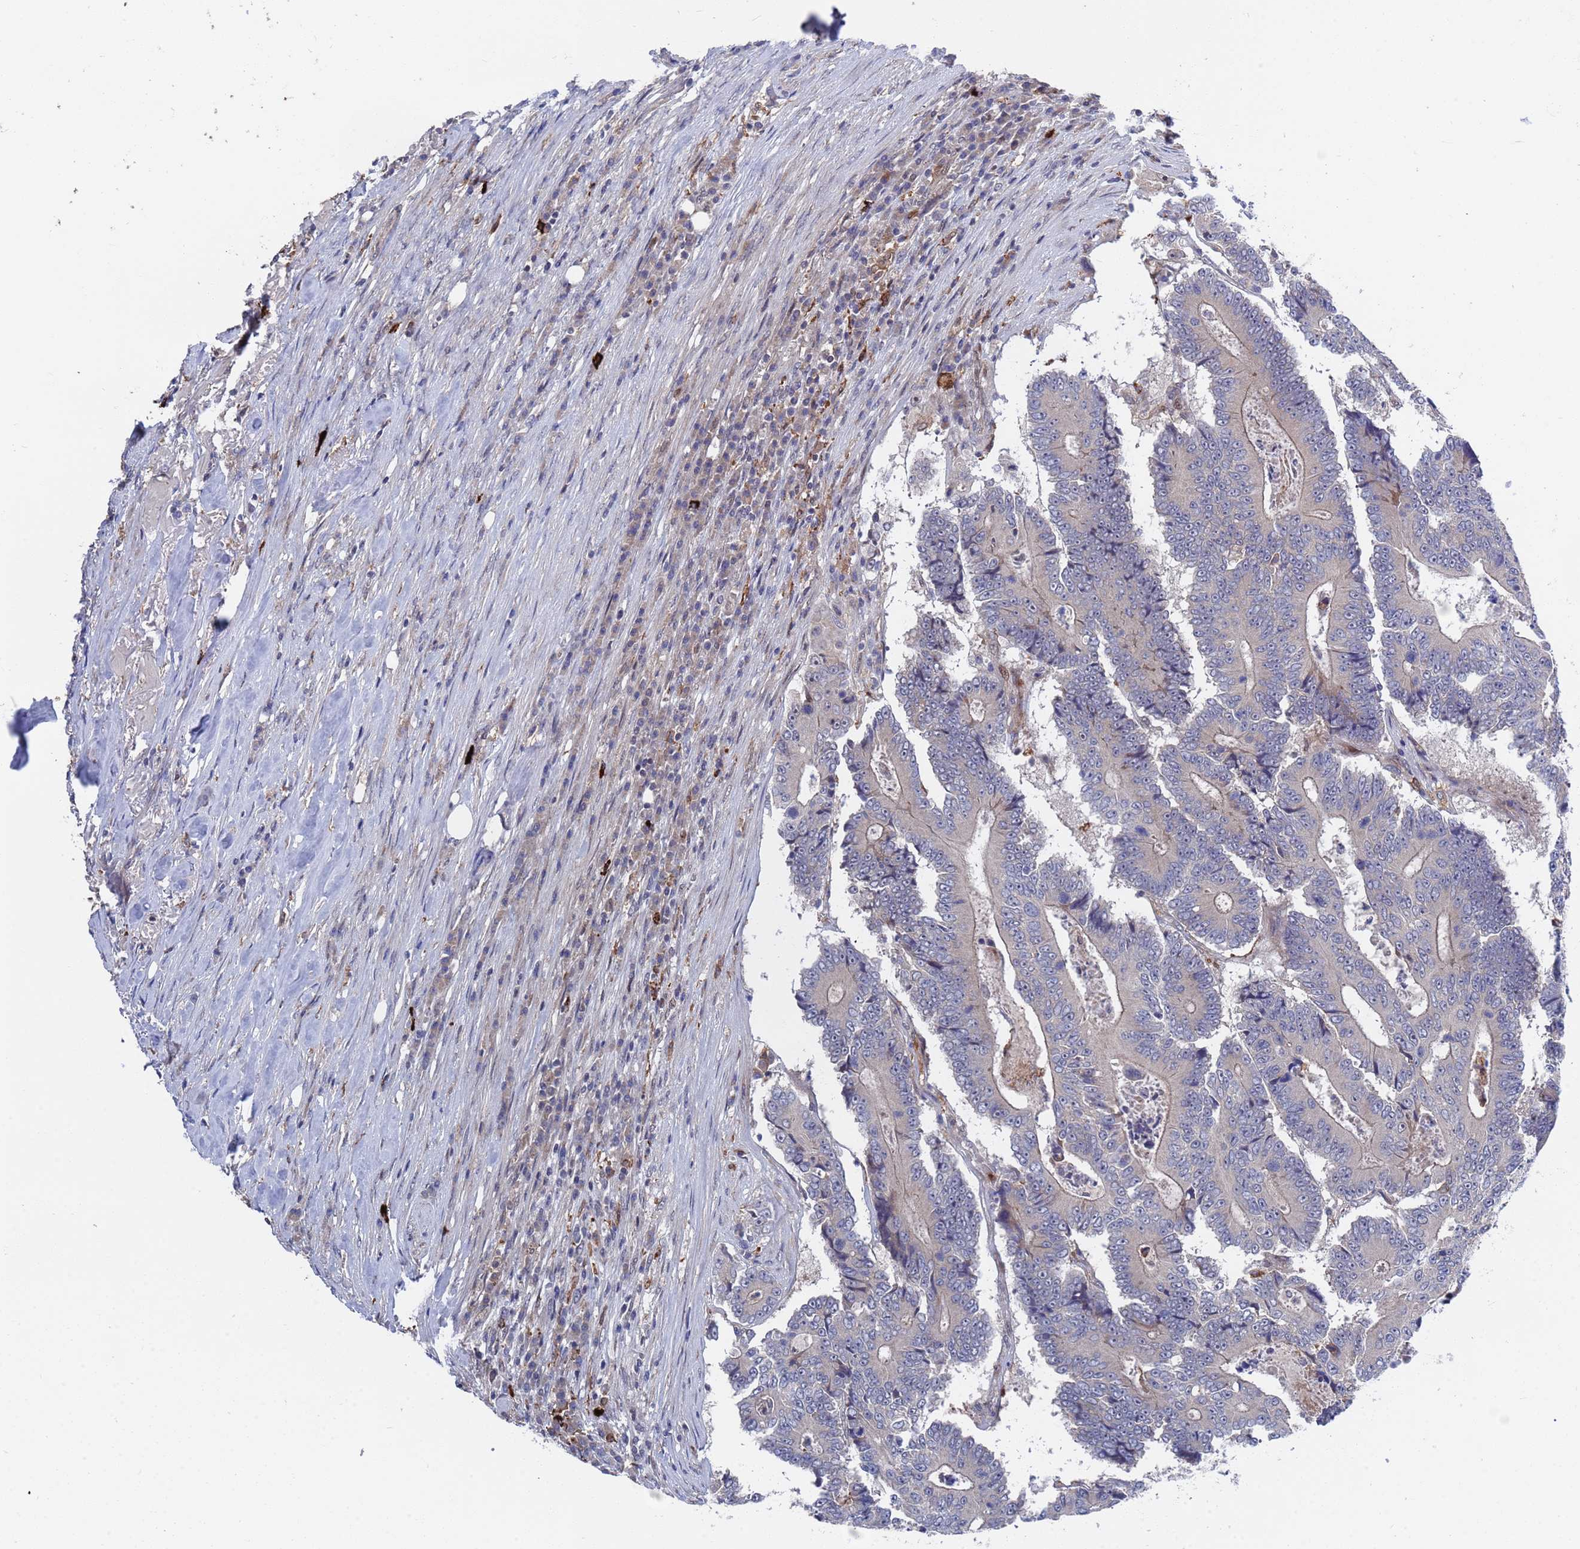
{"staining": {"intensity": "negative", "quantity": "none", "location": "none"}, "tissue": "colorectal cancer", "cell_type": "Tumor cells", "image_type": "cancer", "snomed": [{"axis": "morphology", "description": "Adenocarcinoma, NOS"}, {"axis": "topography", "description": "Colon"}], "caption": "Protein analysis of adenocarcinoma (colorectal) demonstrates no significant positivity in tumor cells. (Stains: DAB (3,3'-diaminobenzidine) immunohistochemistry (IHC) with hematoxylin counter stain, Microscopy: brightfield microscopy at high magnification).", "gene": "TMBIM6", "patient": {"sex": "male", "age": 83}}